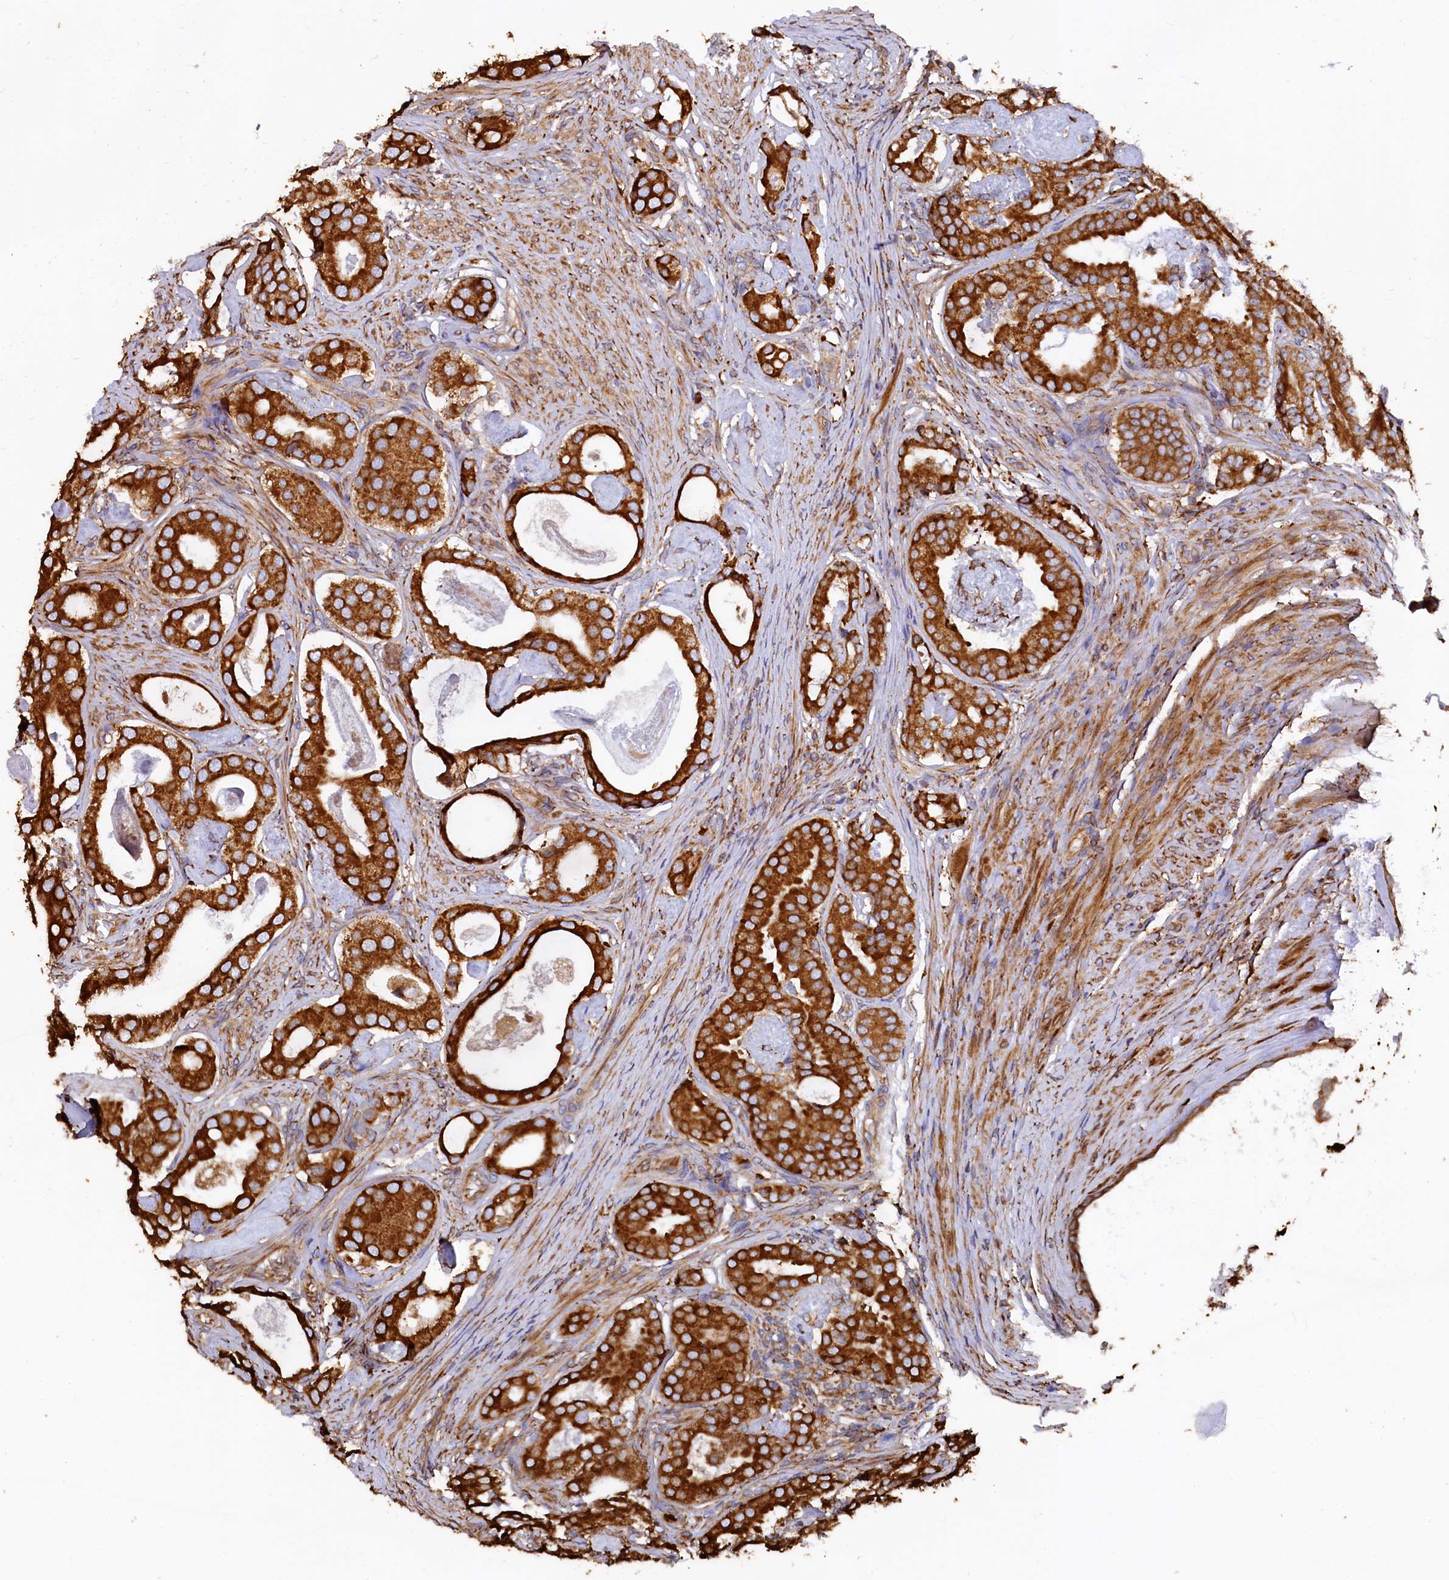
{"staining": {"intensity": "strong", "quantity": ">75%", "location": "cytoplasmic/membranous"}, "tissue": "prostate cancer", "cell_type": "Tumor cells", "image_type": "cancer", "snomed": [{"axis": "morphology", "description": "Adenocarcinoma, Low grade"}, {"axis": "topography", "description": "Prostate"}], "caption": "Prostate cancer (low-grade adenocarcinoma) stained with a brown dye shows strong cytoplasmic/membranous positive positivity in about >75% of tumor cells.", "gene": "NEURL1B", "patient": {"sex": "male", "age": 71}}